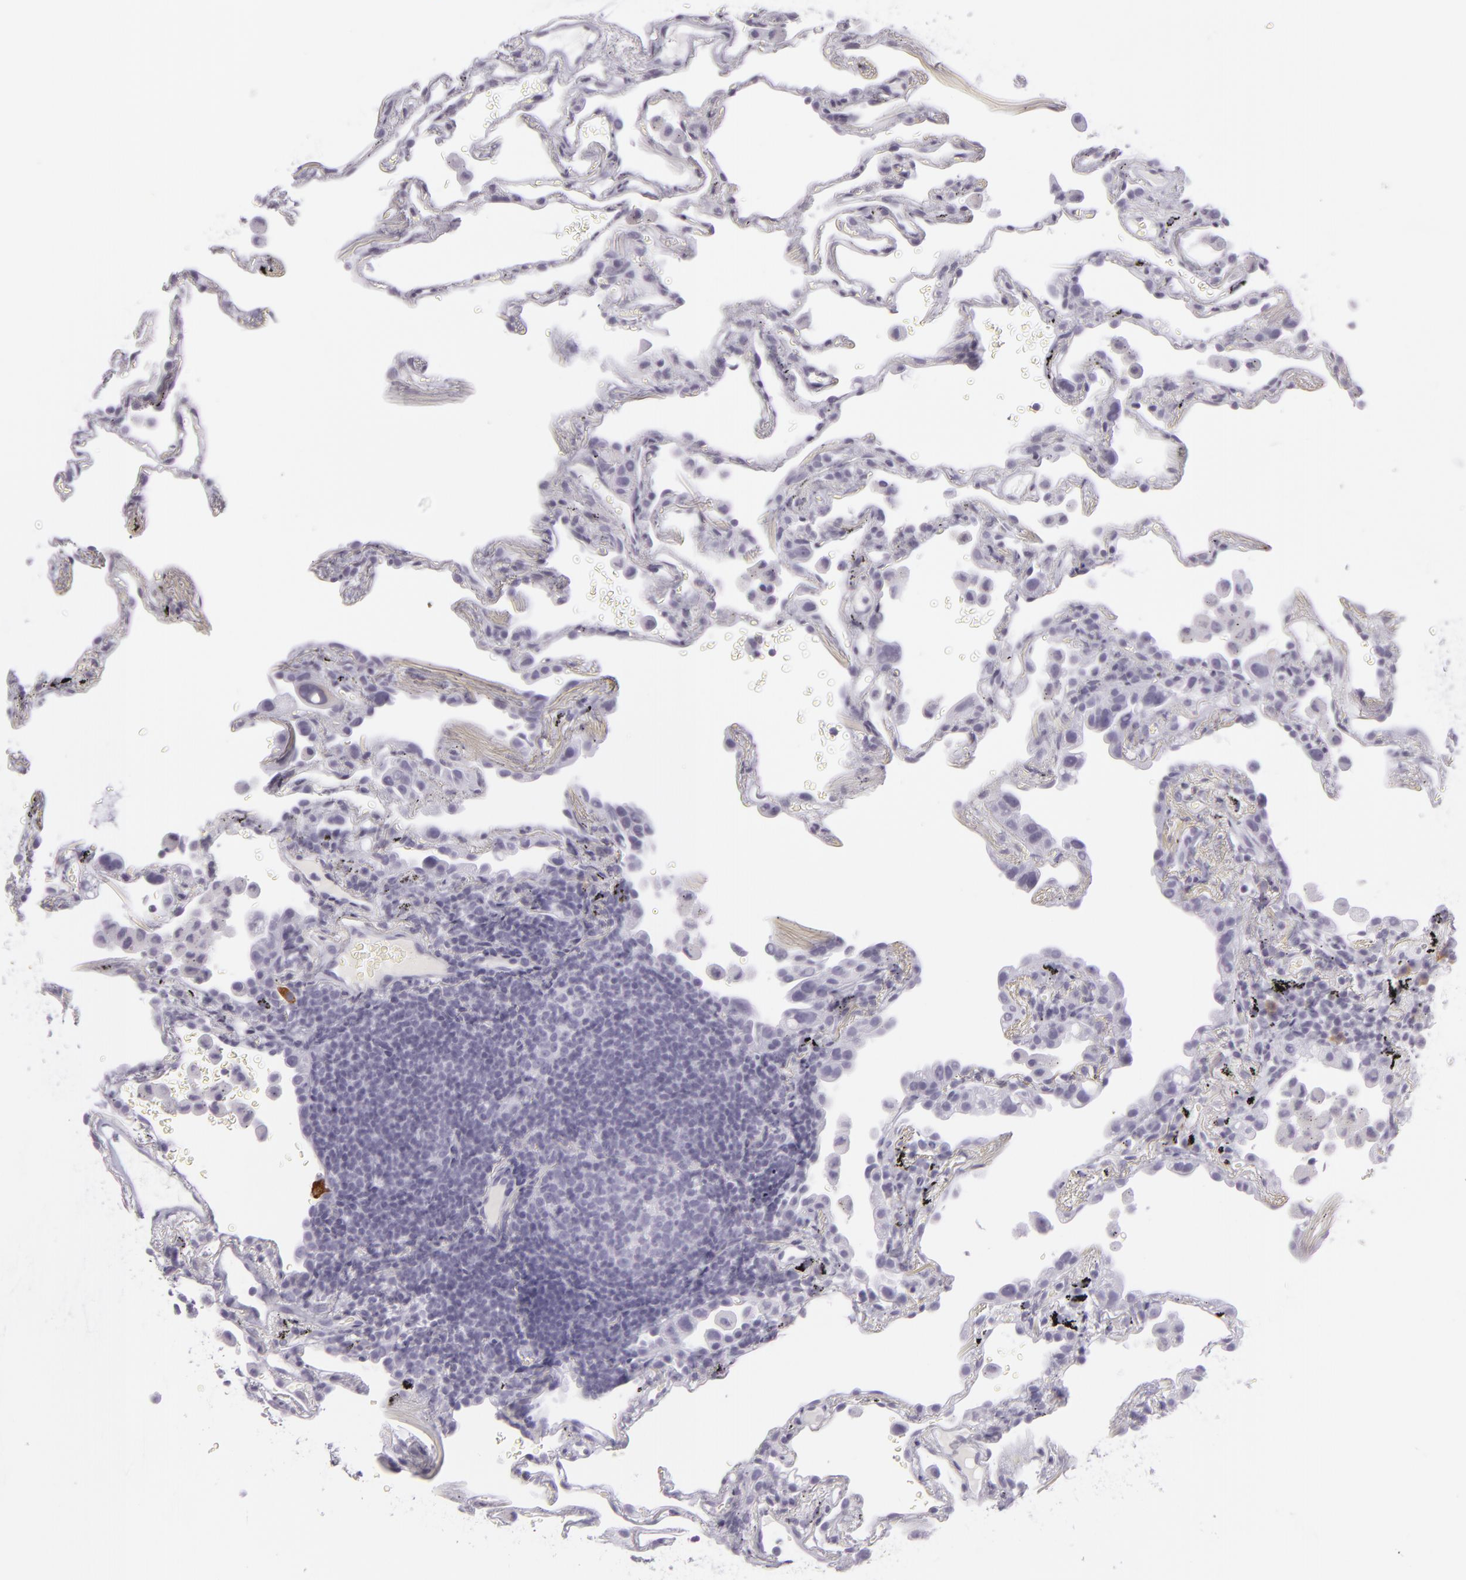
{"staining": {"intensity": "negative", "quantity": "none", "location": "none"}, "tissue": "lung", "cell_type": "Alveolar cells", "image_type": "normal", "snomed": [{"axis": "morphology", "description": "Normal tissue, NOS"}, {"axis": "morphology", "description": "Inflammation, NOS"}, {"axis": "topography", "description": "Lung"}], "caption": "Human lung stained for a protein using IHC exhibits no positivity in alveolar cells.", "gene": "MUC6", "patient": {"sex": "male", "age": 69}}